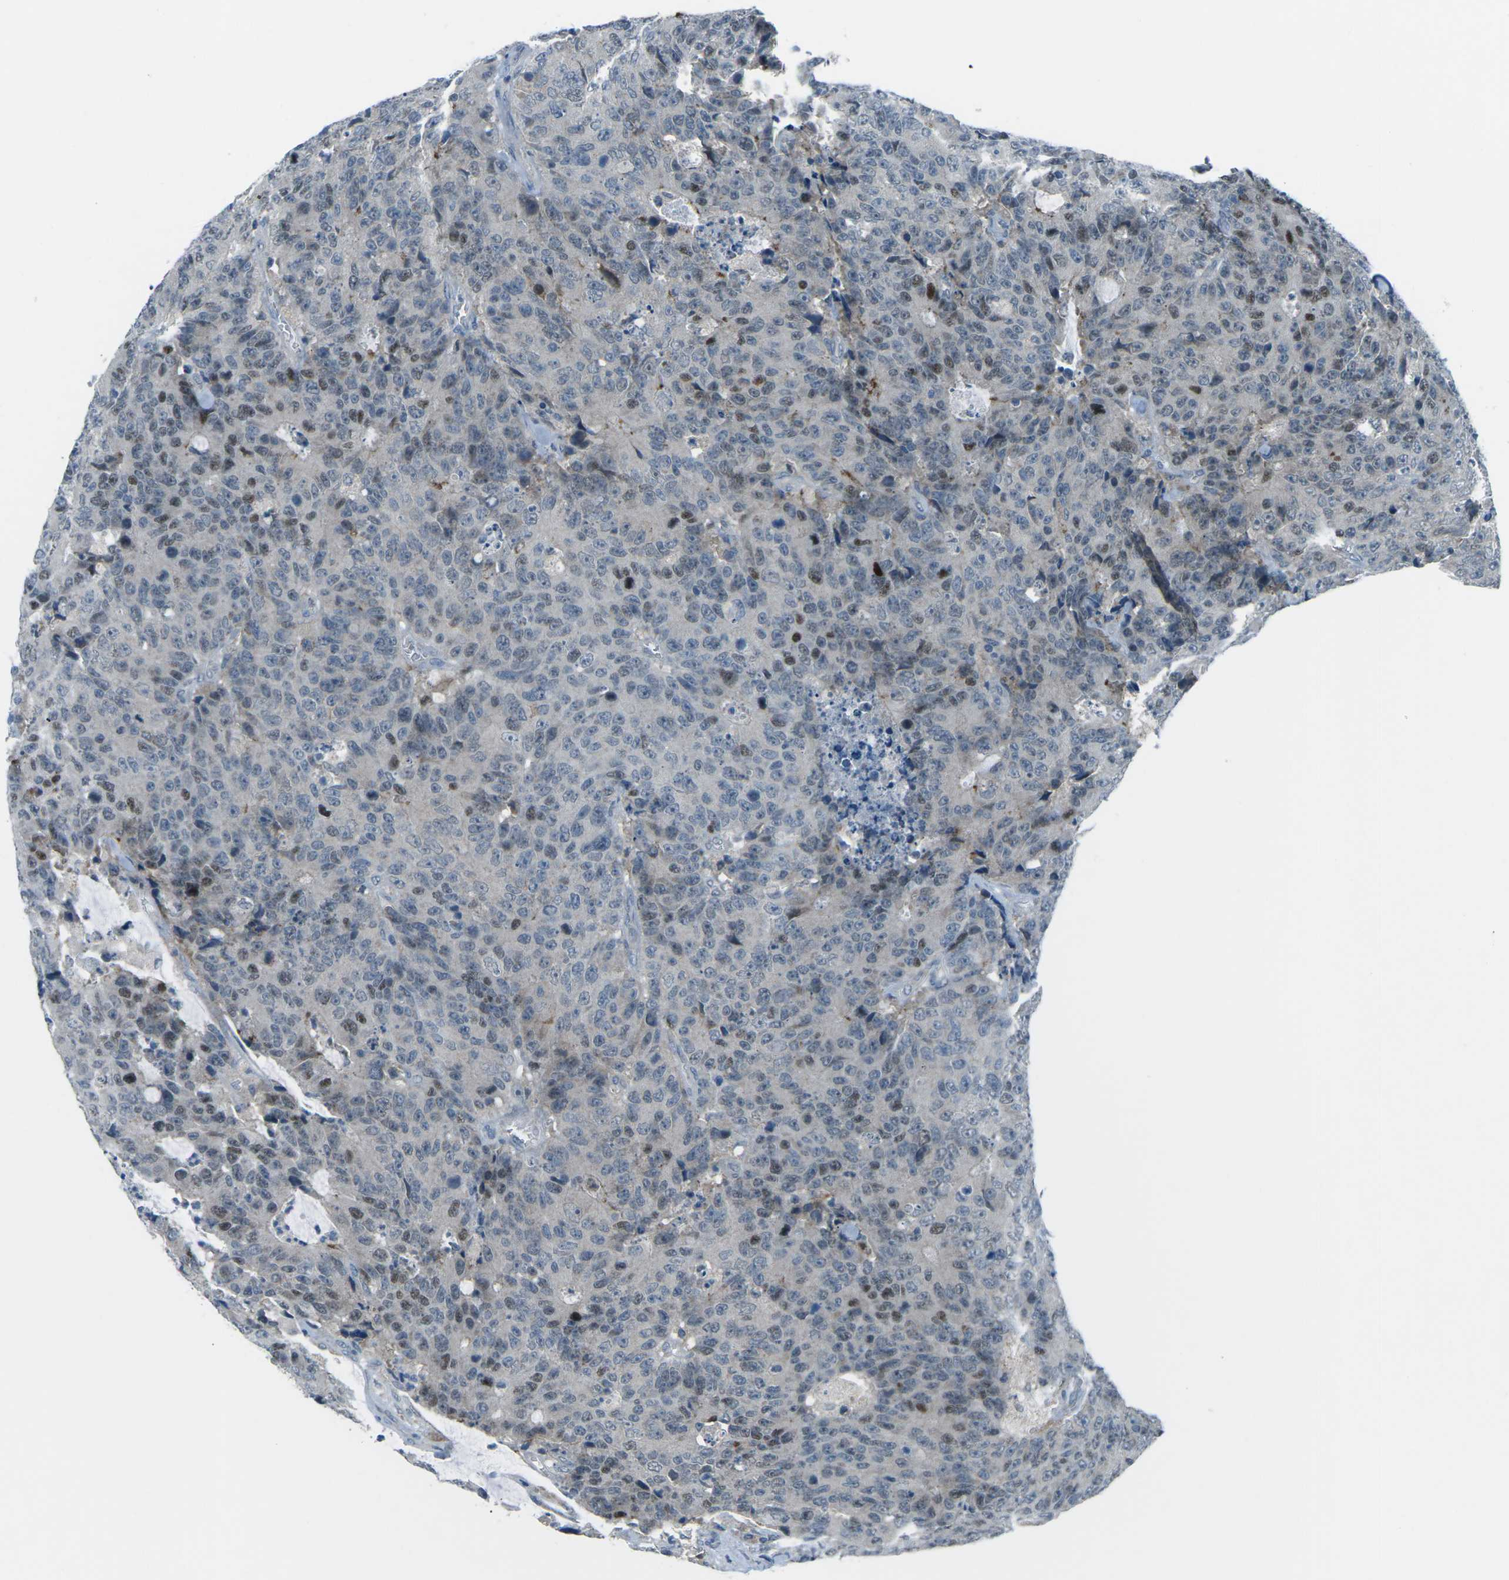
{"staining": {"intensity": "moderate", "quantity": "<25%", "location": "nuclear"}, "tissue": "colorectal cancer", "cell_type": "Tumor cells", "image_type": "cancer", "snomed": [{"axis": "morphology", "description": "Adenocarcinoma, NOS"}, {"axis": "topography", "description": "Colon"}], "caption": "This is an image of immunohistochemistry (IHC) staining of colorectal cancer (adenocarcinoma), which shows moderate staining in the nuclear of tumor cells.", "gene": "PRKCA", "patient": {"sex": "female", "age": 86}}